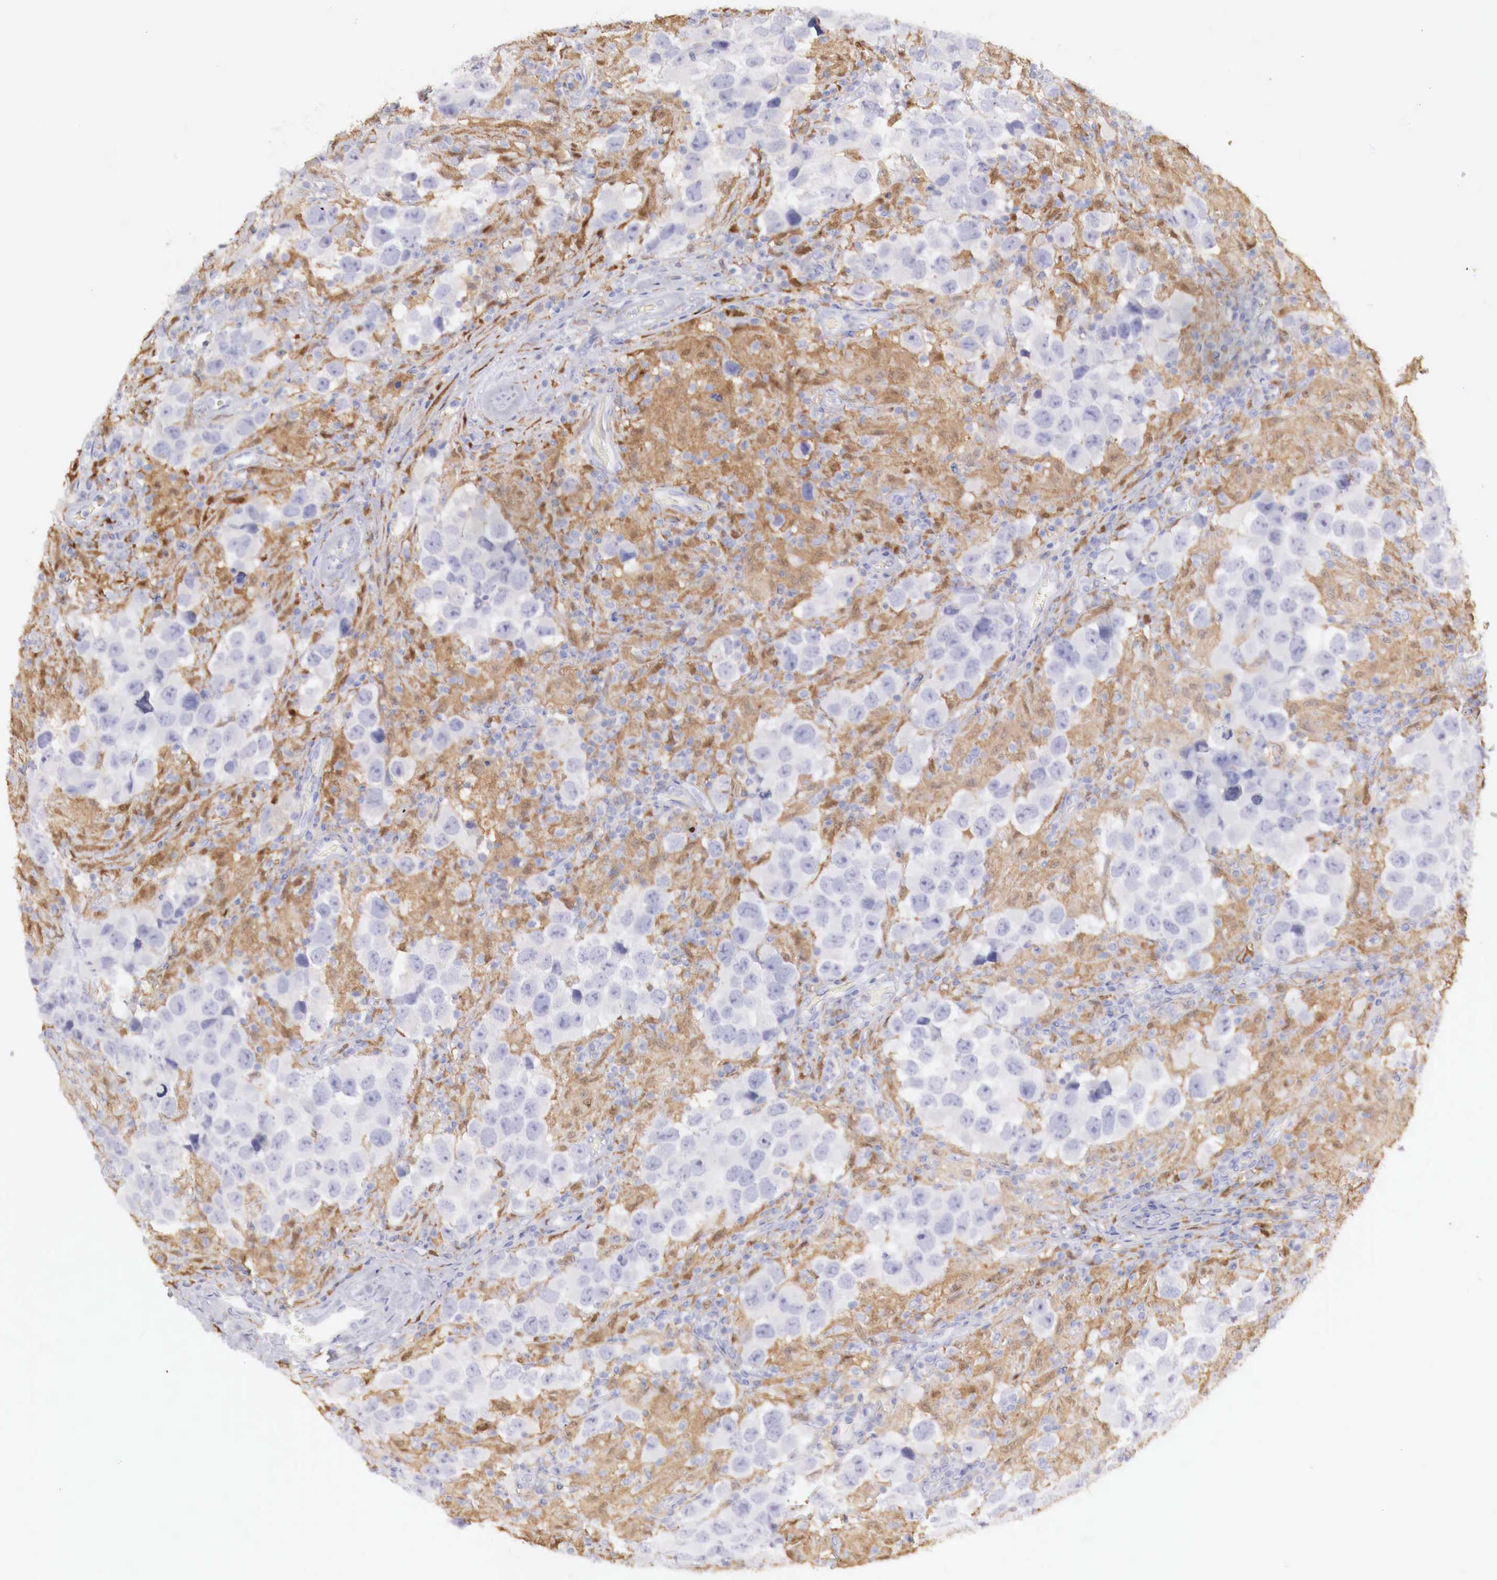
{"staining": {"intensity": "negative", "quantity": "none", "location": "none"}, "tissue": "testis cancer", "cell_type": "Tumor cells", "image_type": "cancer", "snomed": [{"axis": "morphology", "description": "Carcinoma, Embryonal, NOS"}, {"axis": "topography", "description": "Testis"}], "caption": "The immunohistochemistry (IHC) micrograph has no significant expression in tumor cells of testis cancer (embryonal carcinoma) tissue.", "gene": "RENBP", "patient": {"sex": "male", "age": 21}}